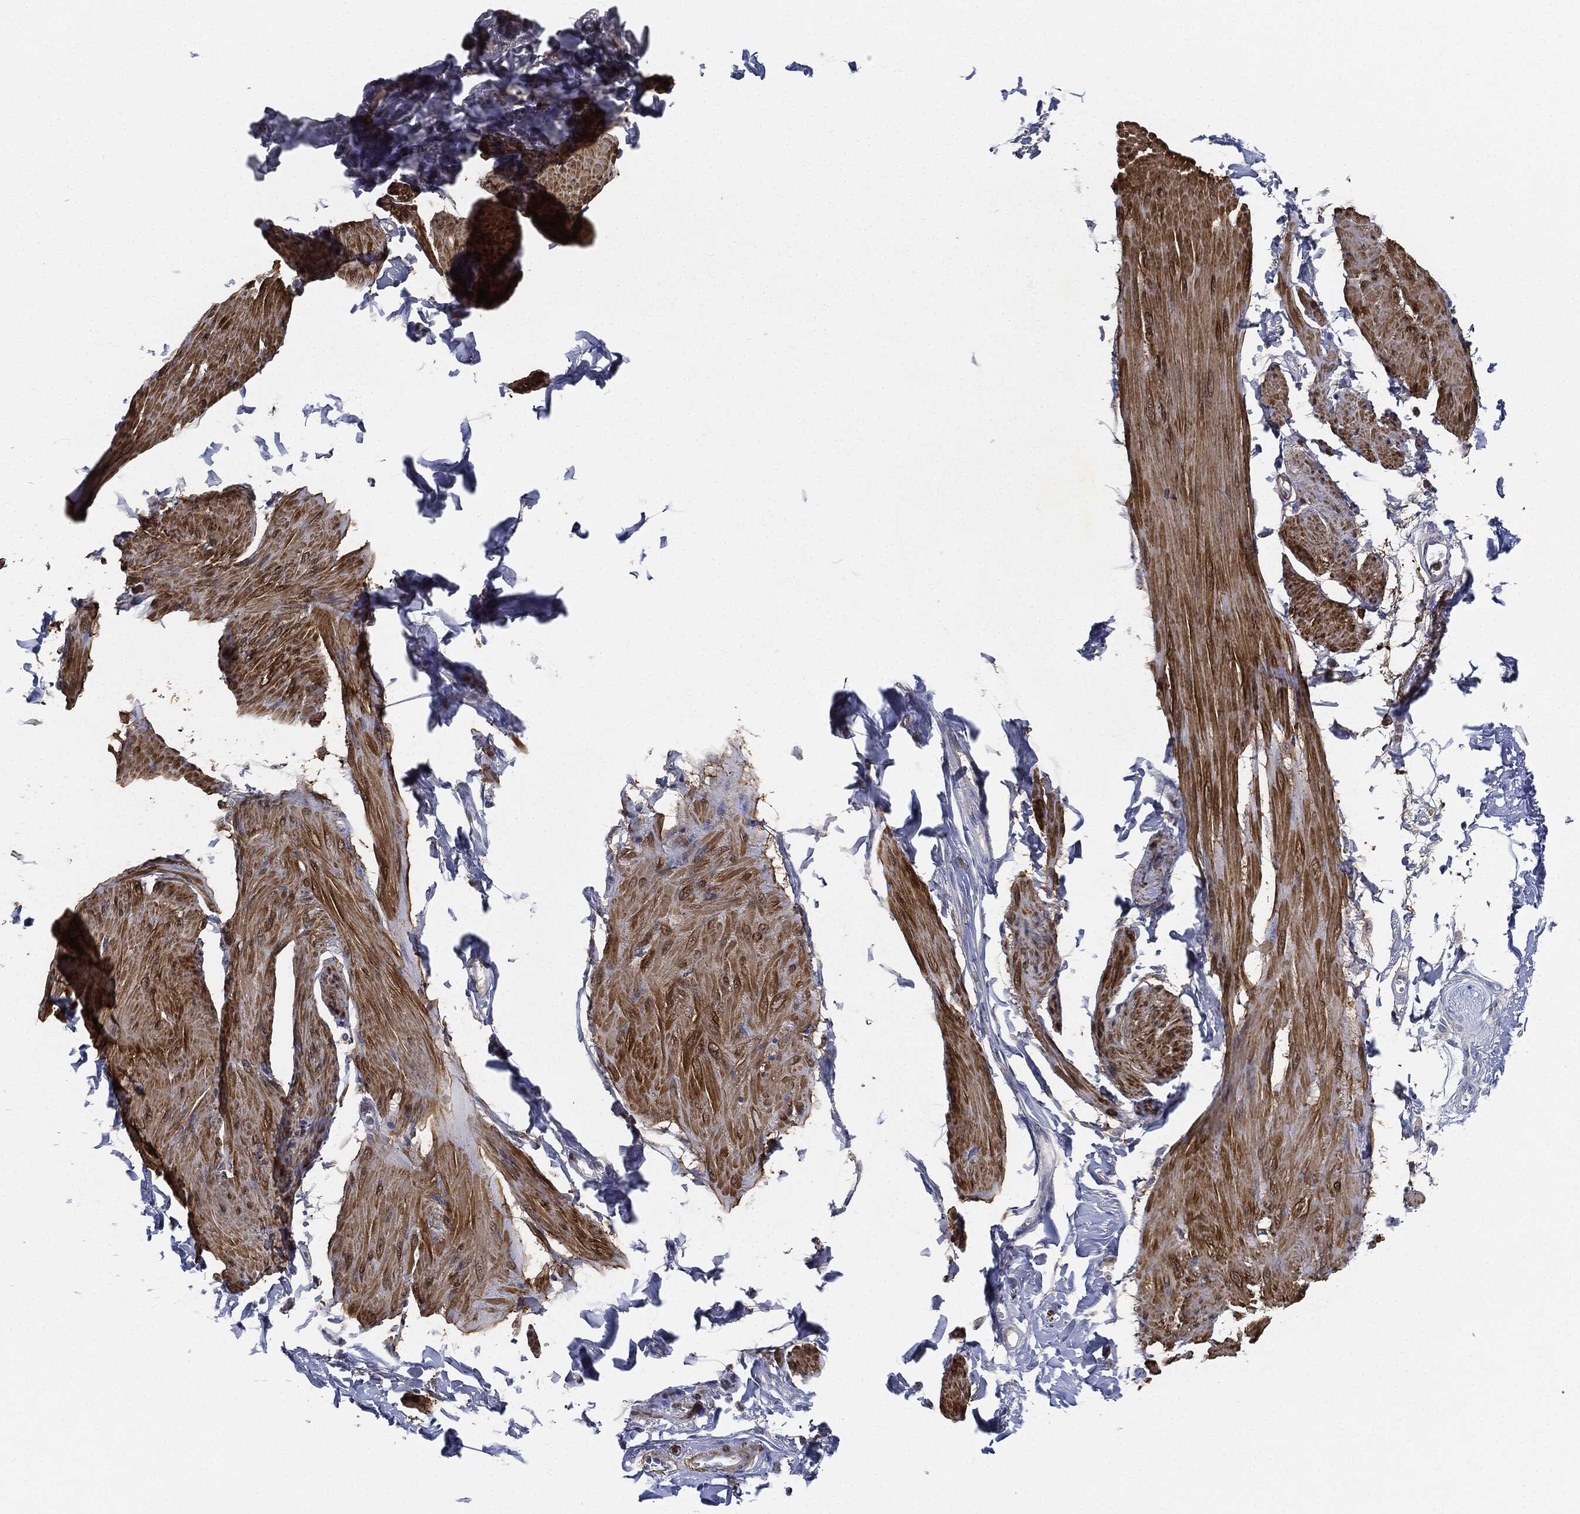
{"staining": {"intensity": "moderate", "quantity": ">75%", "location": "cytoplasmic/membranous,nuclear"}, "tissue": "smooth muscle", "cell_type": "Smooth muscle cells", "image_type": "normal", "snomed": [{"axis": "morphology", "description": "Normal tissue, NOS"}, {"axis": "topography", "description": "Adipose tissue"}, {"axis": "topography", "description": "Smooth muscle"}, {"axis": "topography", "description": "Peripheral nerve tissue"}], "caption": "A high-resolution image shows immunohistochemistry (IHC) staining of benign smooth muscle, which displays moderate cytoplasmic/membranous,nuclear staining in approximately >75% of smooth muscle cells.", "gene": "TAGLN", "patient": {"sex": "male", "age": 83}}